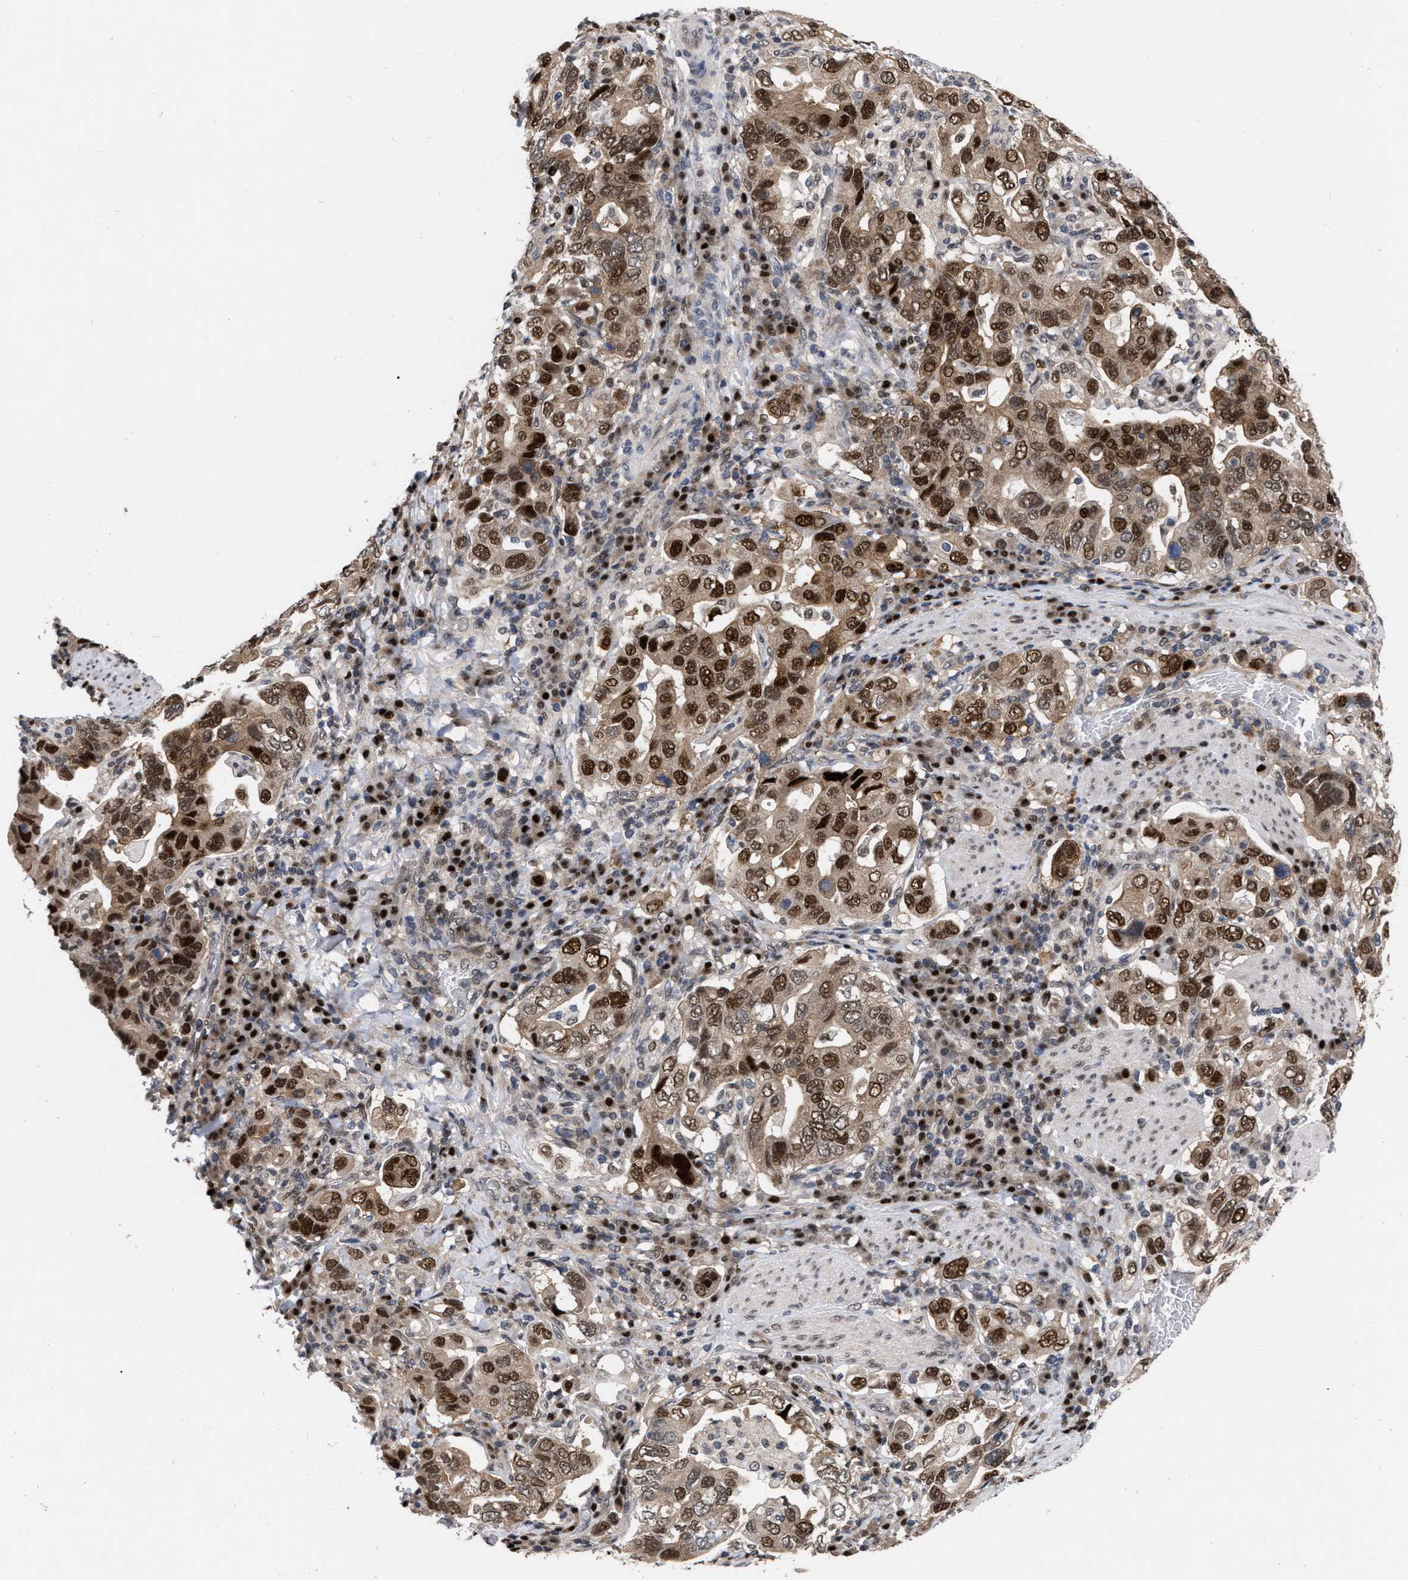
{"staining": {"intensity": "strong", "quantity": ">75%", "location": "cytoplasmic/membranous,nuclear"}, "tissue": "stomach cancer", "cell_type": "Tumor cells", "image_type": "cancer", "snomed": [{"axis": "morphology", "description": "Adenocarcinoma, NOS"}, {"axis": "topography", "description": "Stomach, upper"}], "caption": "Immunohistochemistry (IHC) image of neoplastic tissue: human stomach cancer (adenocarcinoma) stained using IHC reveals high levels of strong protein expression localized specifically in the cytoplasmic/membranous and nuclear of tumor cells, appearing as a cytoplasmic/membranous and nuclear brown color.", "gene": "MDM4", "patient": {"sex": "male", "age": 62}}